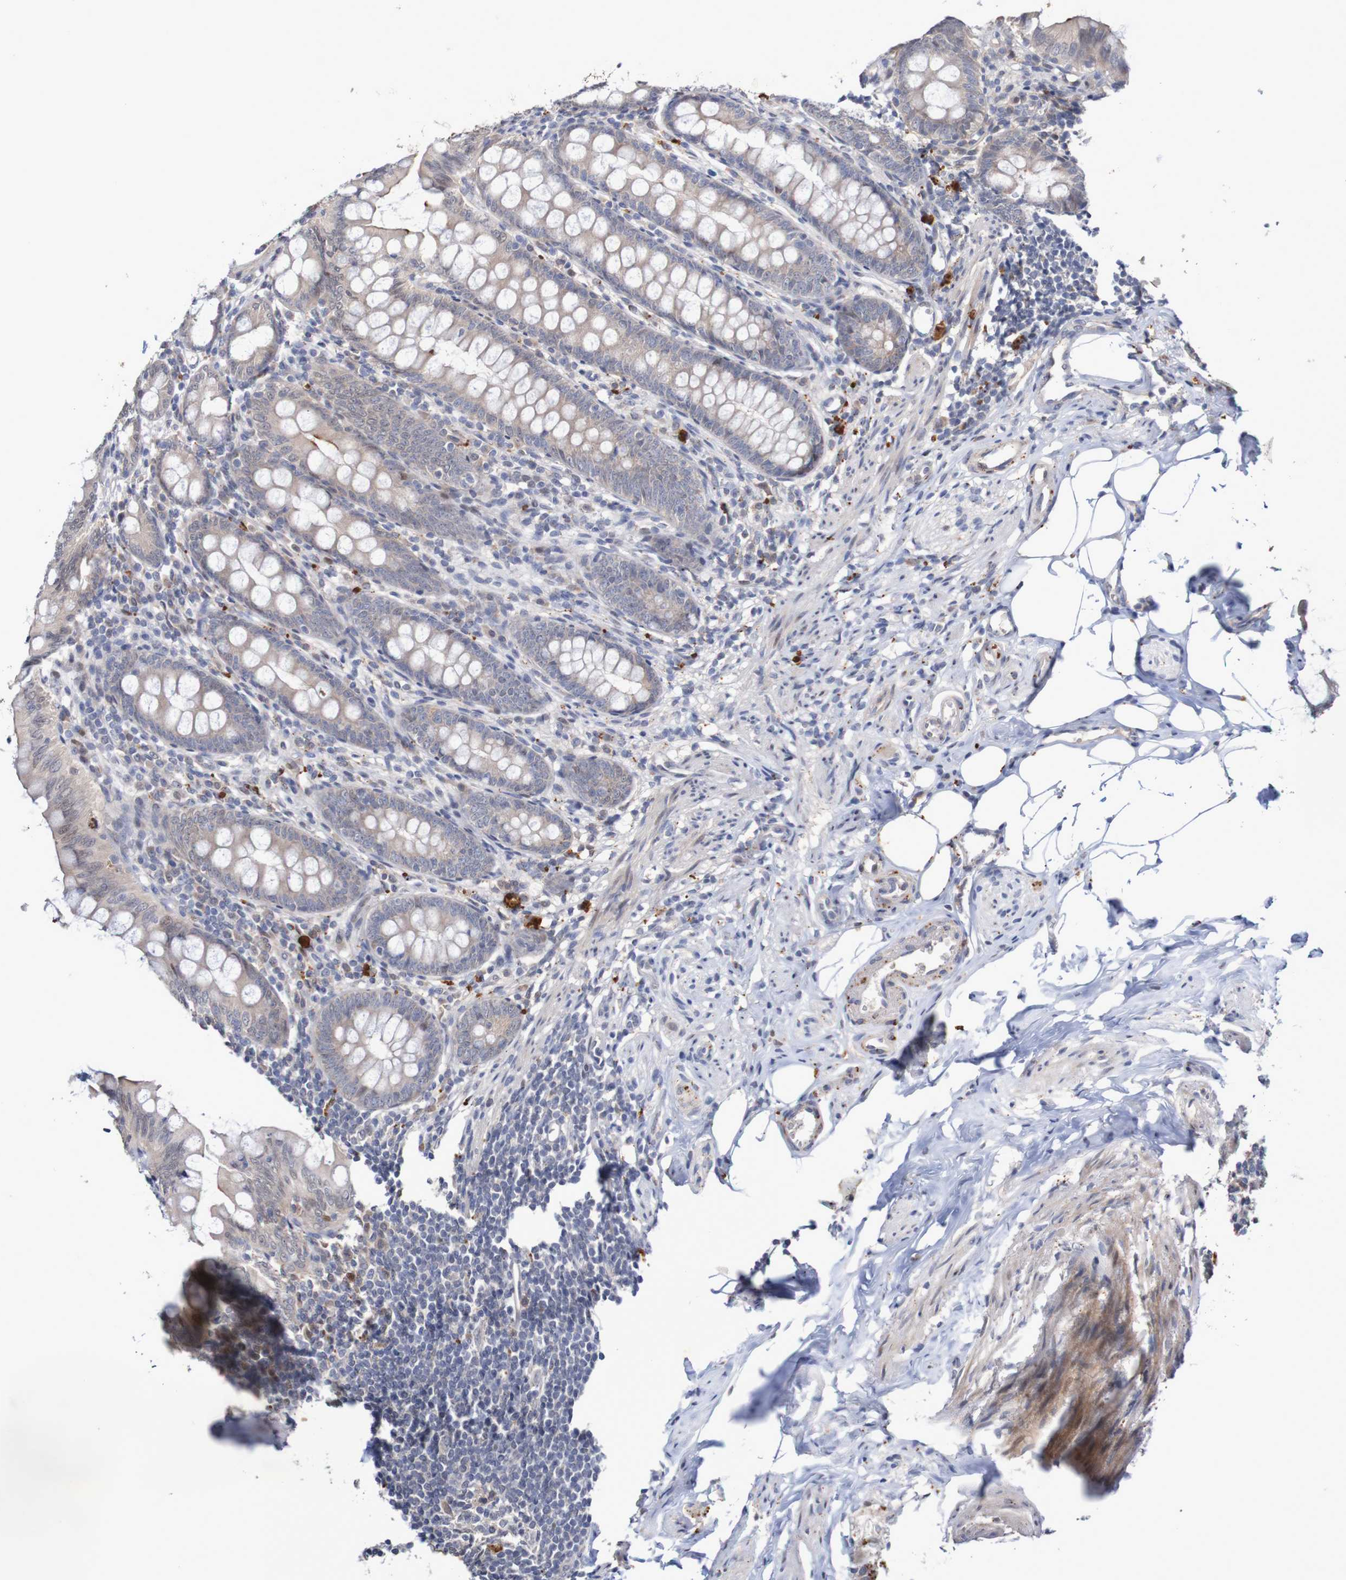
{"staining": {"intensity": "weak", "quantity": "25%-75%", "location": "cytoplasmic/membranous,nuclear"}, "tissue": "appendix", "cell_type": "Glandular cells", "image_type": "normal", "snomed": [{"axis": "morphology", "description": "Normal tissue, NOS"}, {"axis": "topography", "description": "Appendix"}], "caption": "Protein staining exhibits weak cytoplasmic/membranous,nuclear positivity in about 25%-75% of glandular cells in benign appendix.", "gene": "FBP1", "patient": {"sex": "female", "age": 77}}